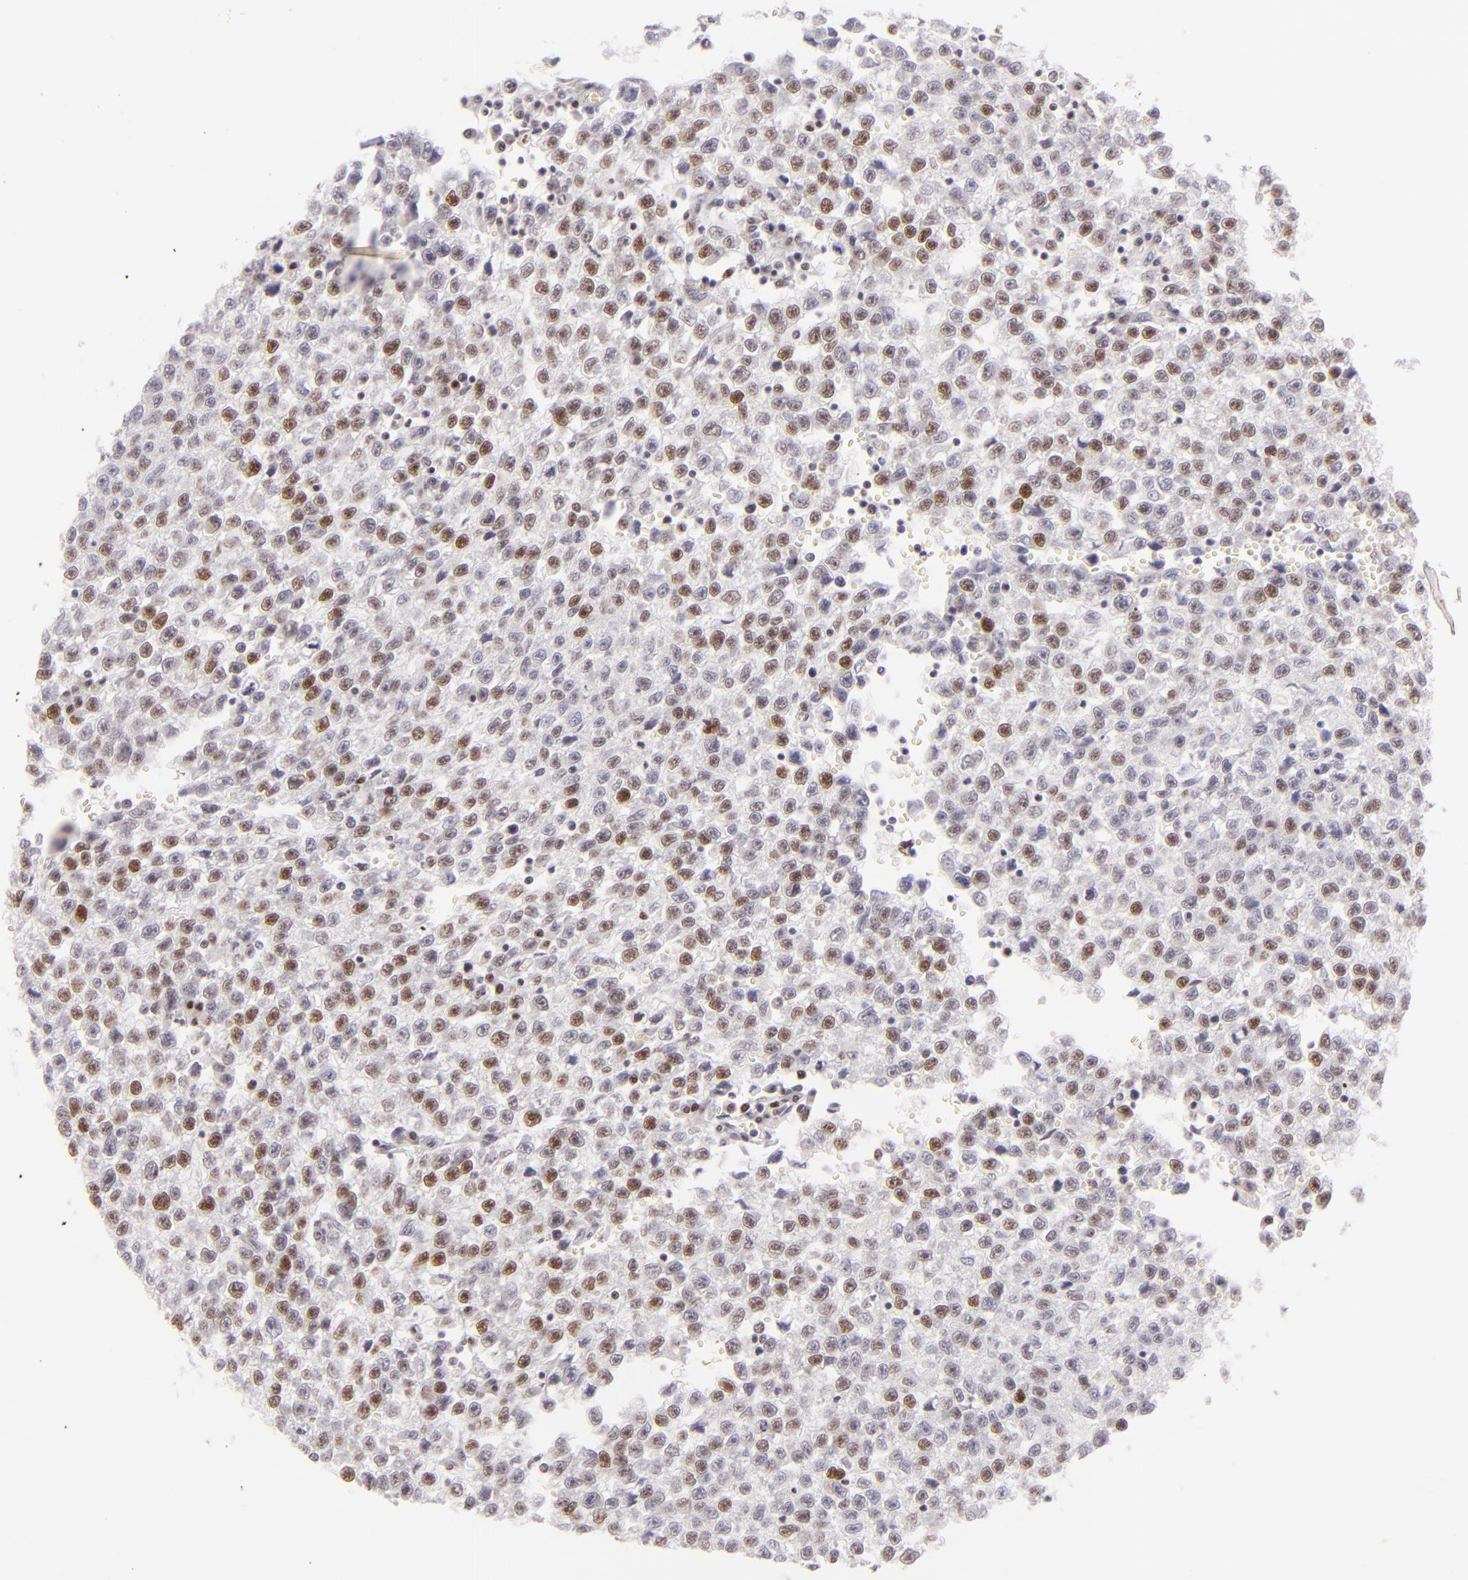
{"staining": {"intensity": "weak", "quantity": "<25%", "location": "nuclear"}, "tissue": "testis cancer", "cell_type": "Tumor cells", "image_type": "cancer", "snomed": [{"axis": "morphology", "description": "Seminoma, NOS"}, {"axis": "topography", "description": "Testis"}], "caption": "Immunohistochemistry (IHC) of human testis seminoma reveals no positivity in tumor cells.", "gene": "POU2F1", "patient": {"sex": "male", "age": 35}}